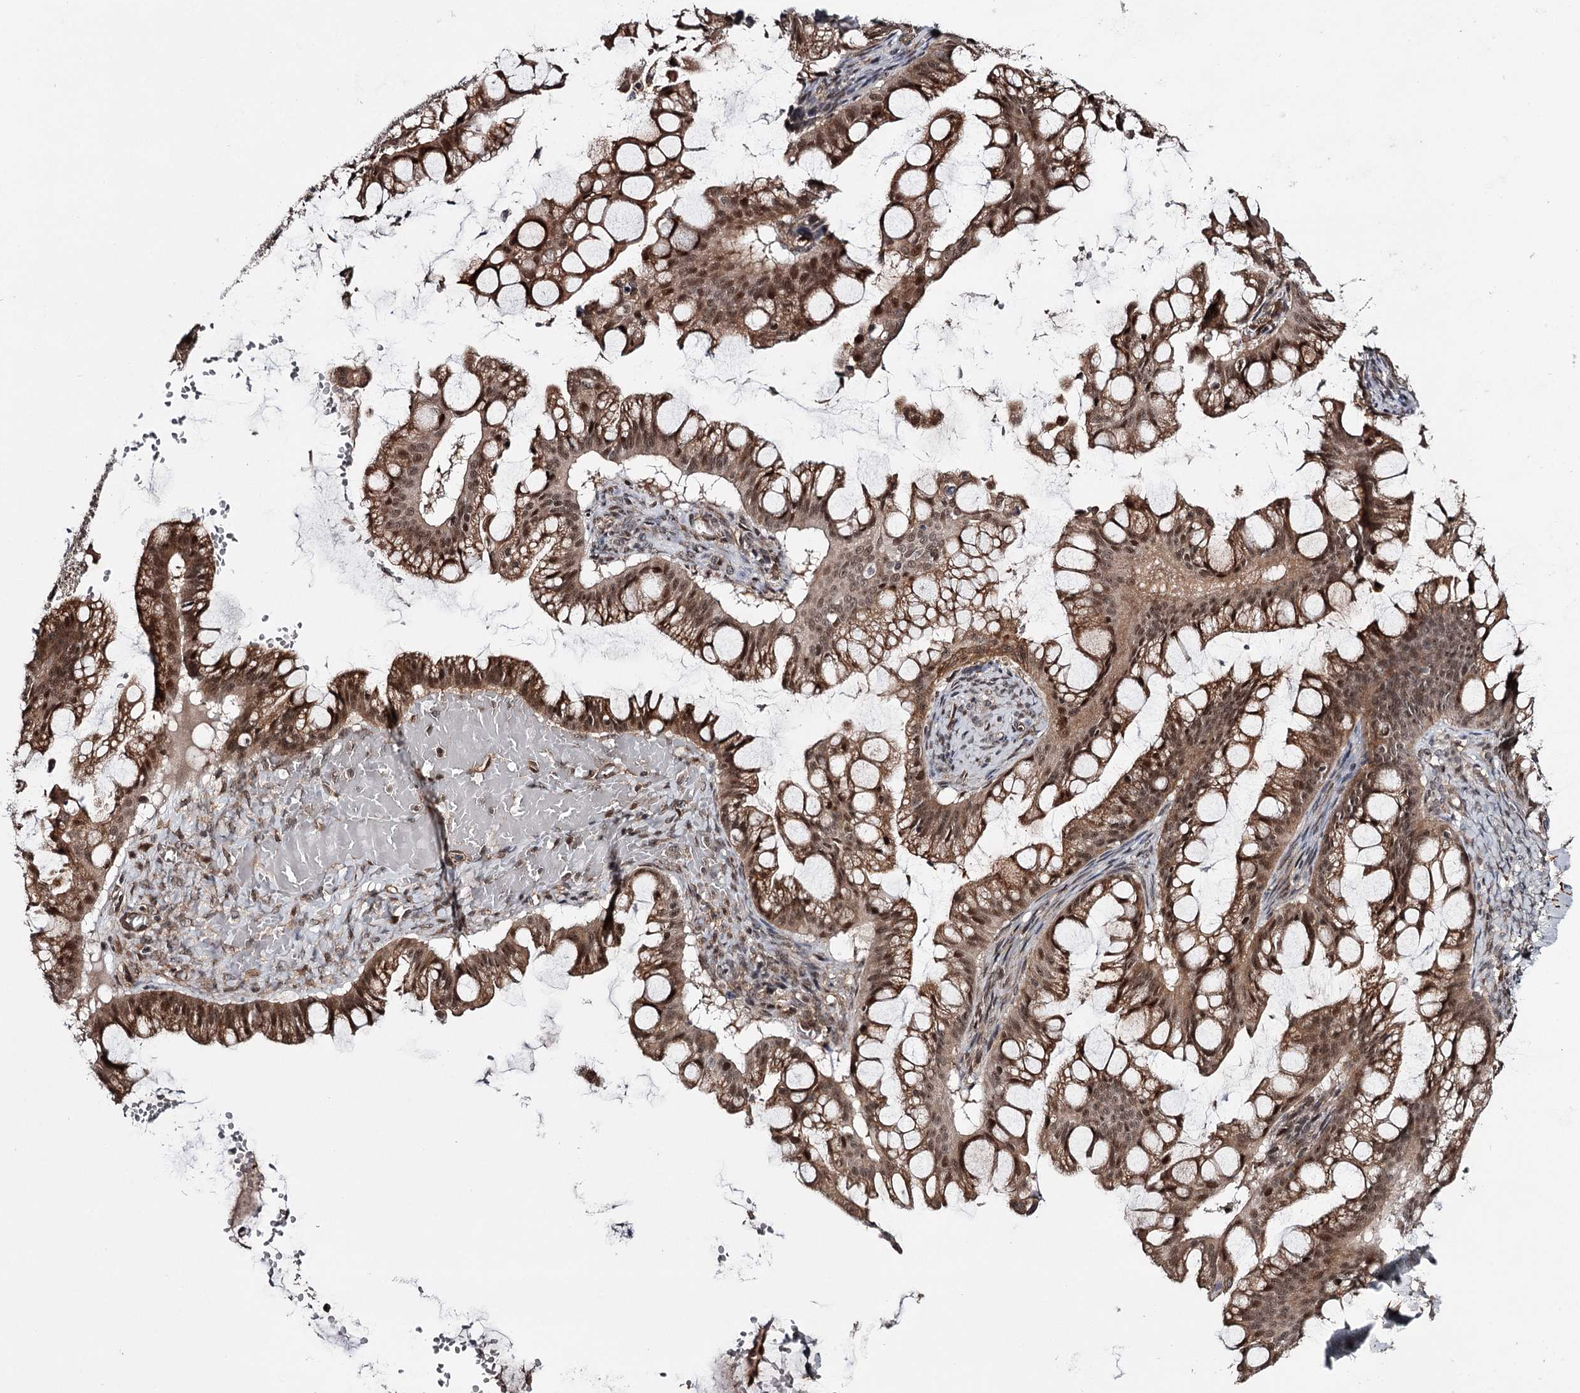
{"staining": {"intensity": "moderate", "quantity": ">75%", "location": "cytoplasmic/membranous,nuclear"}, "tissue": "ovarian cancer", "cell_type": "Tumor cells", "image_type": "cancer", "snomed": [{"axis": "morphology", "description": "Cystadenocarcinoma, mucinous, NOS"}, {"axis": "topography", "description": "Ovary"}], "caption": "Ovarian cancer stained with a brown dye reveals moderate cytoplasmic/membranous and nuclear positive staining in about >75% of tumor cells.", "gene": "TTC33", "patient": {"sex": "female", "age": 73}}